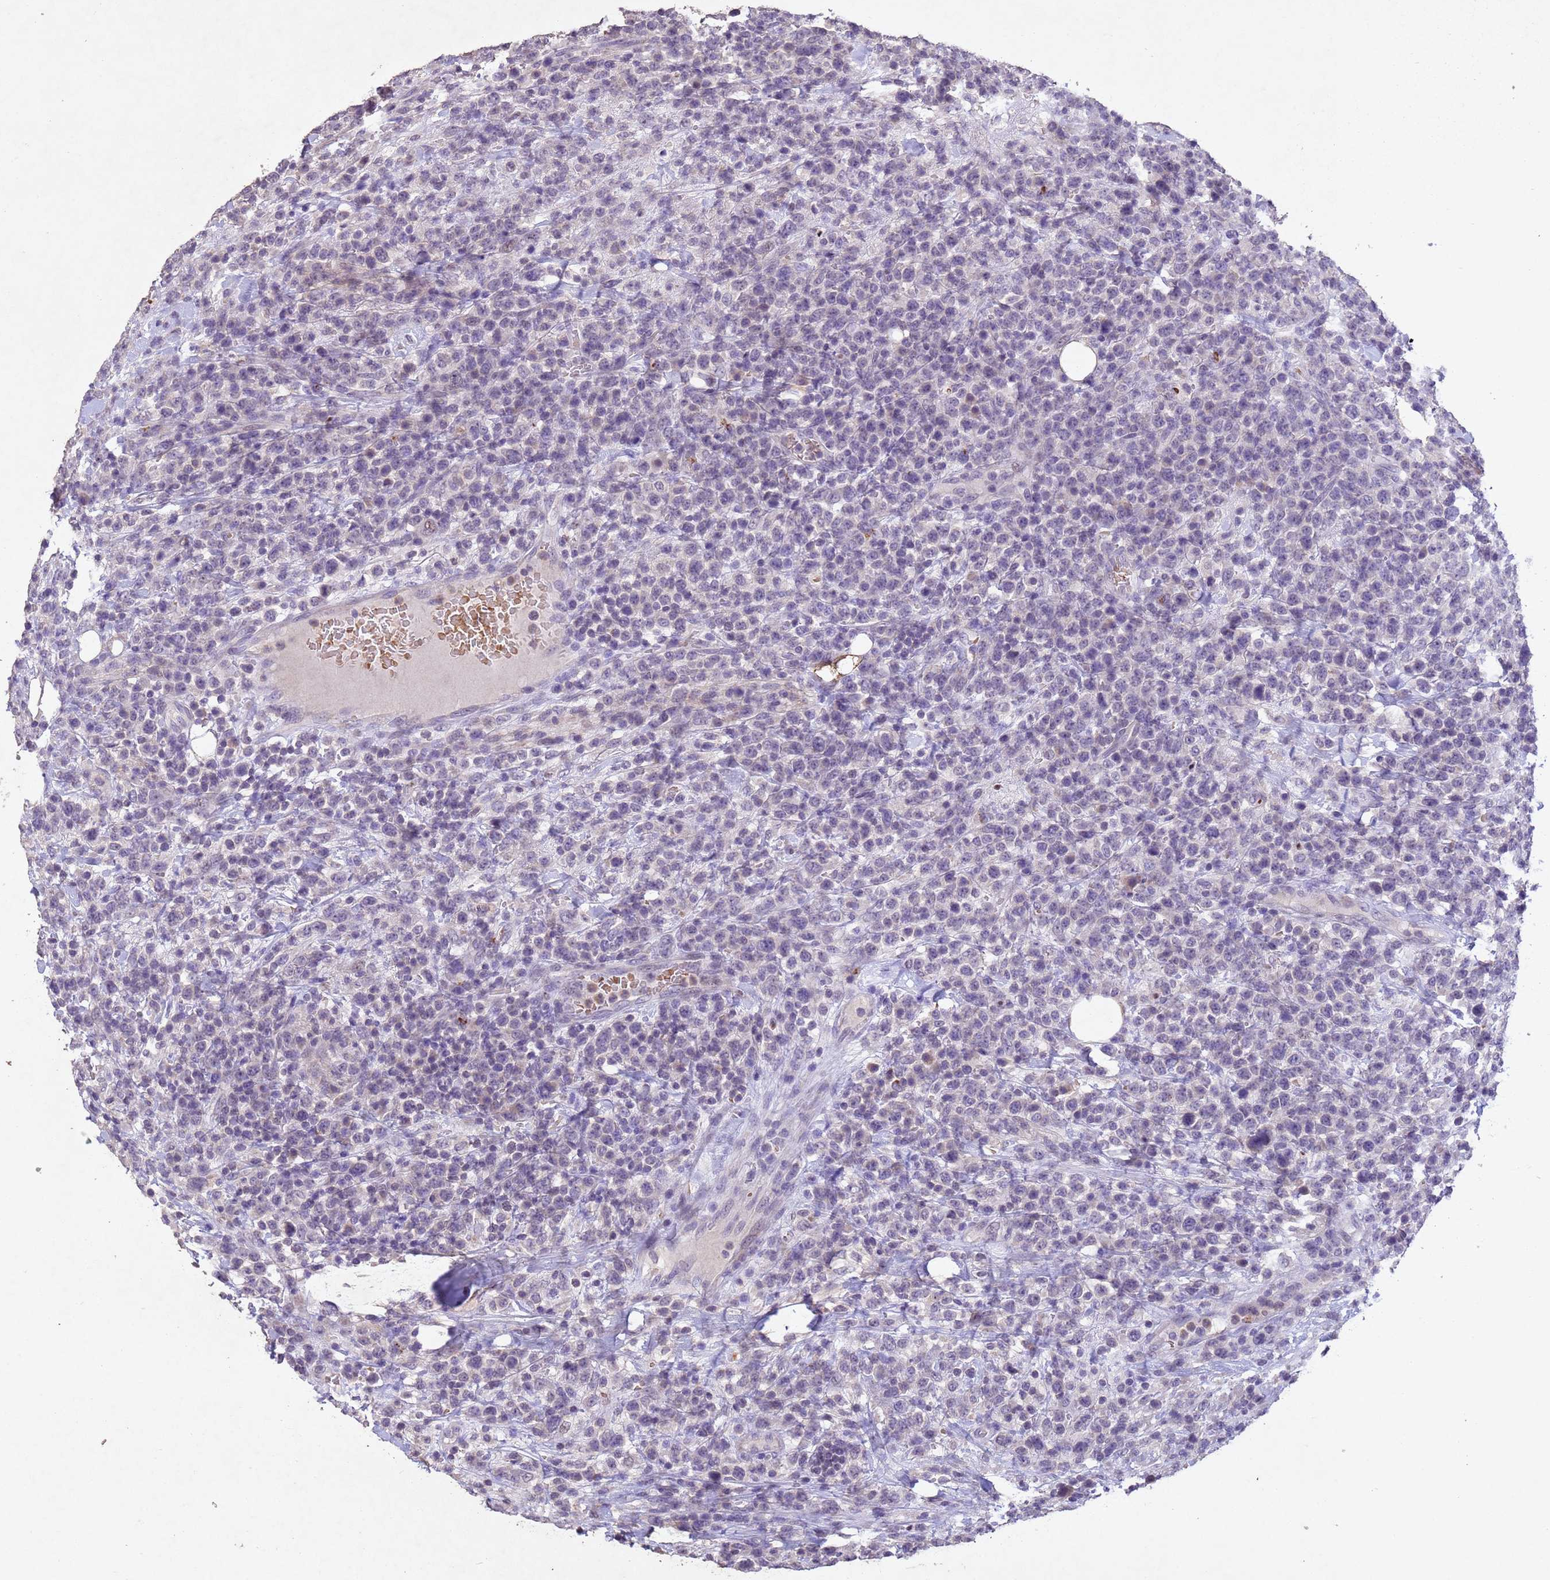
{"staining": {"intensity": "negative", "quantity": "none", "location": "none"}, "tissue": "lymphoma", "cell_type": "Tumor cells", "image_type": "cancer", "snomed": [{"axis": "morphology", "description": "Malignant lymphoma, non-Hodgkin's type, High grade"}, {"axis": "topography", "description": "Colon"}], "caption": "Immunohistochemical staining of human malignant lymphoma, non-Hodgkin's type (high-grade) displays no significant expression in tumor cells.", "gene": "NLRP11", "patient": {"sex": "female", "age": 53}}